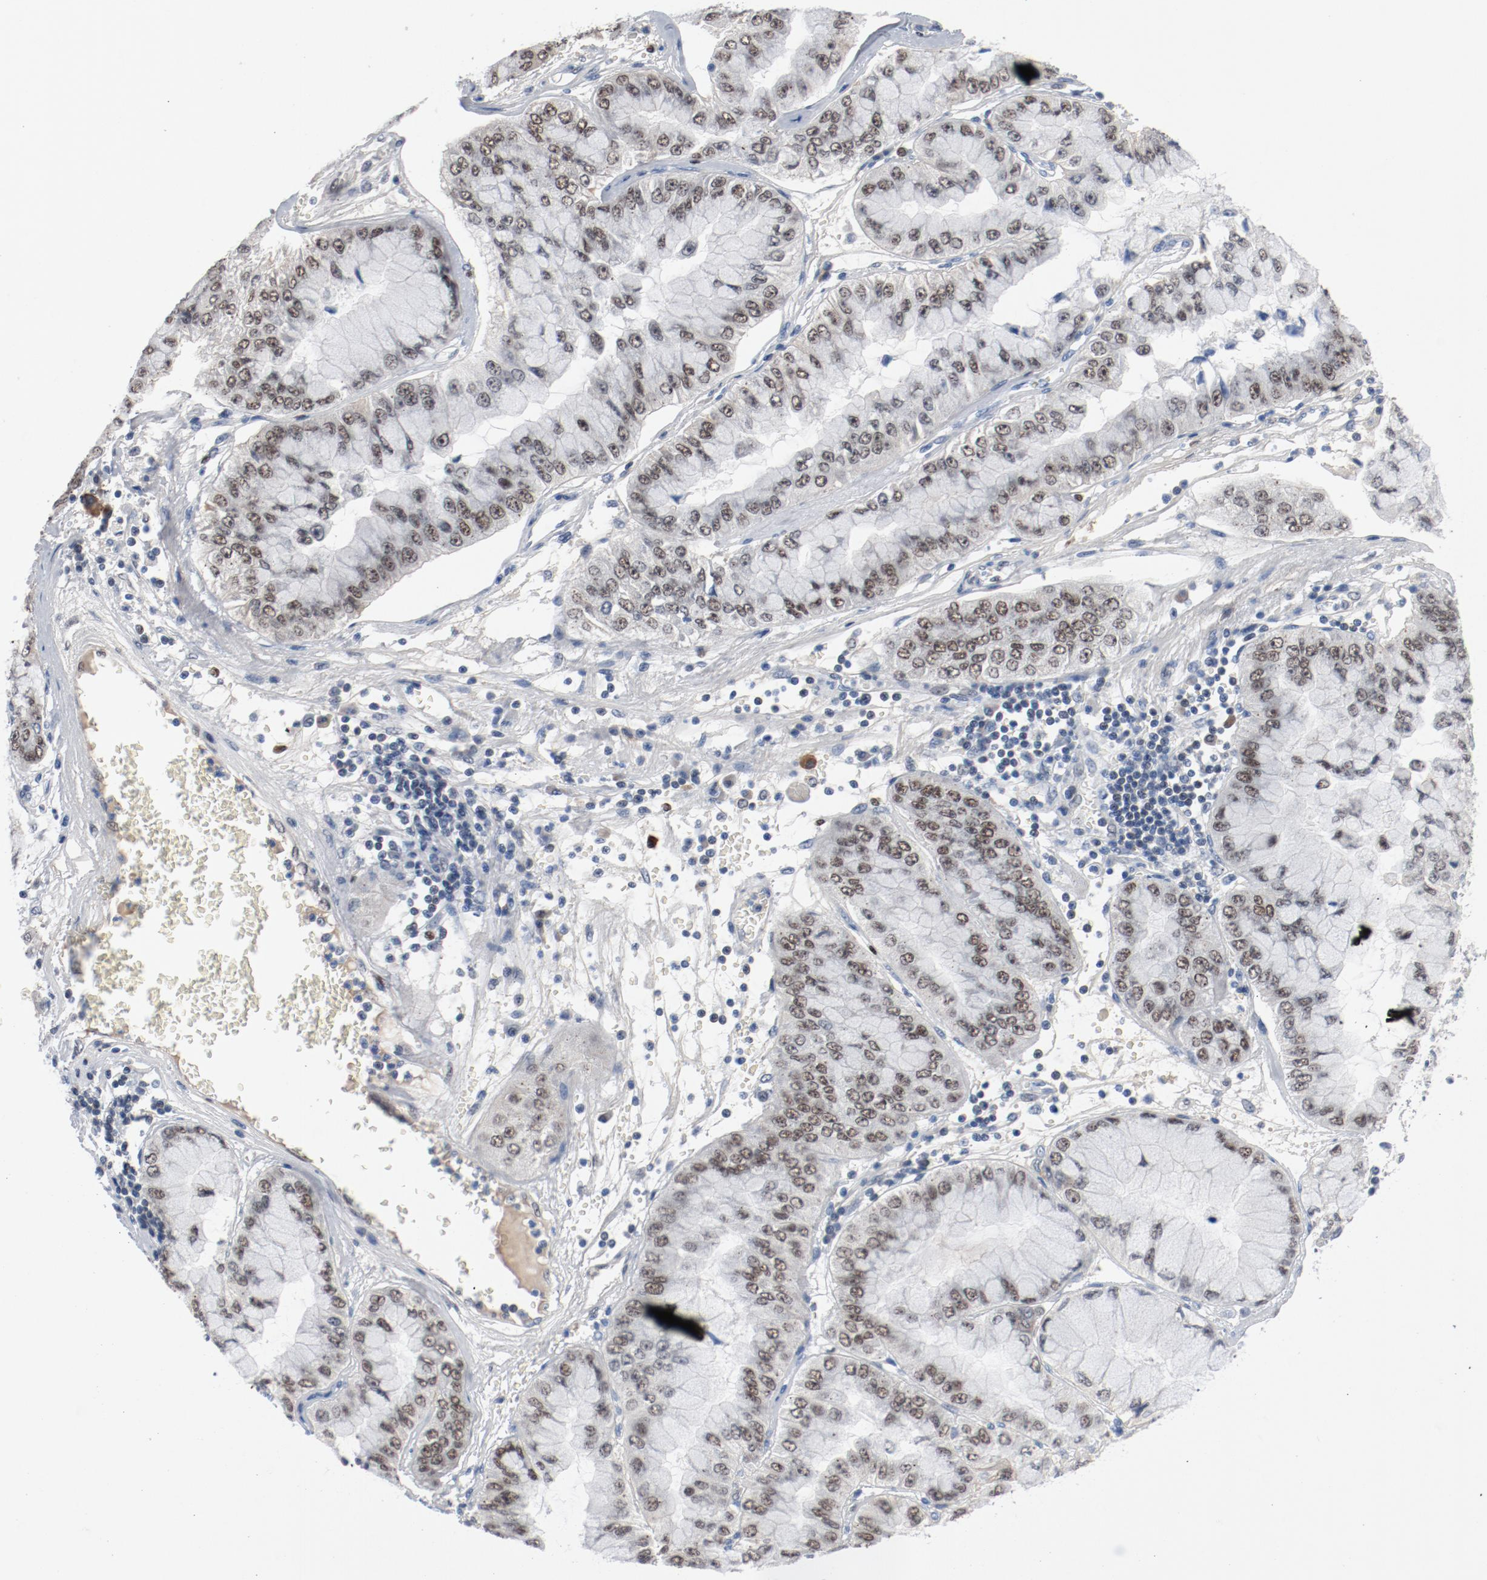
{"staining": {"intensity": "moderate", "quantity": ">75%", "location": "nuclear"}, "tissue": "liver cancer", "cell_type": "Tumor cells", "image_type": "cancer", "snomed": [{"axis": "morphology", "description": "Cholangiocarcinoma"}, {"axis": "topography", "description": "Liver"}], "caption": "A micrograph of human cholangiocarcinoma (liver) stained for a protein displays moderate nuclear brown staining in tumor cells.", "gene": "FOXP1", "patient": {"sex": "female", "age": 79}}